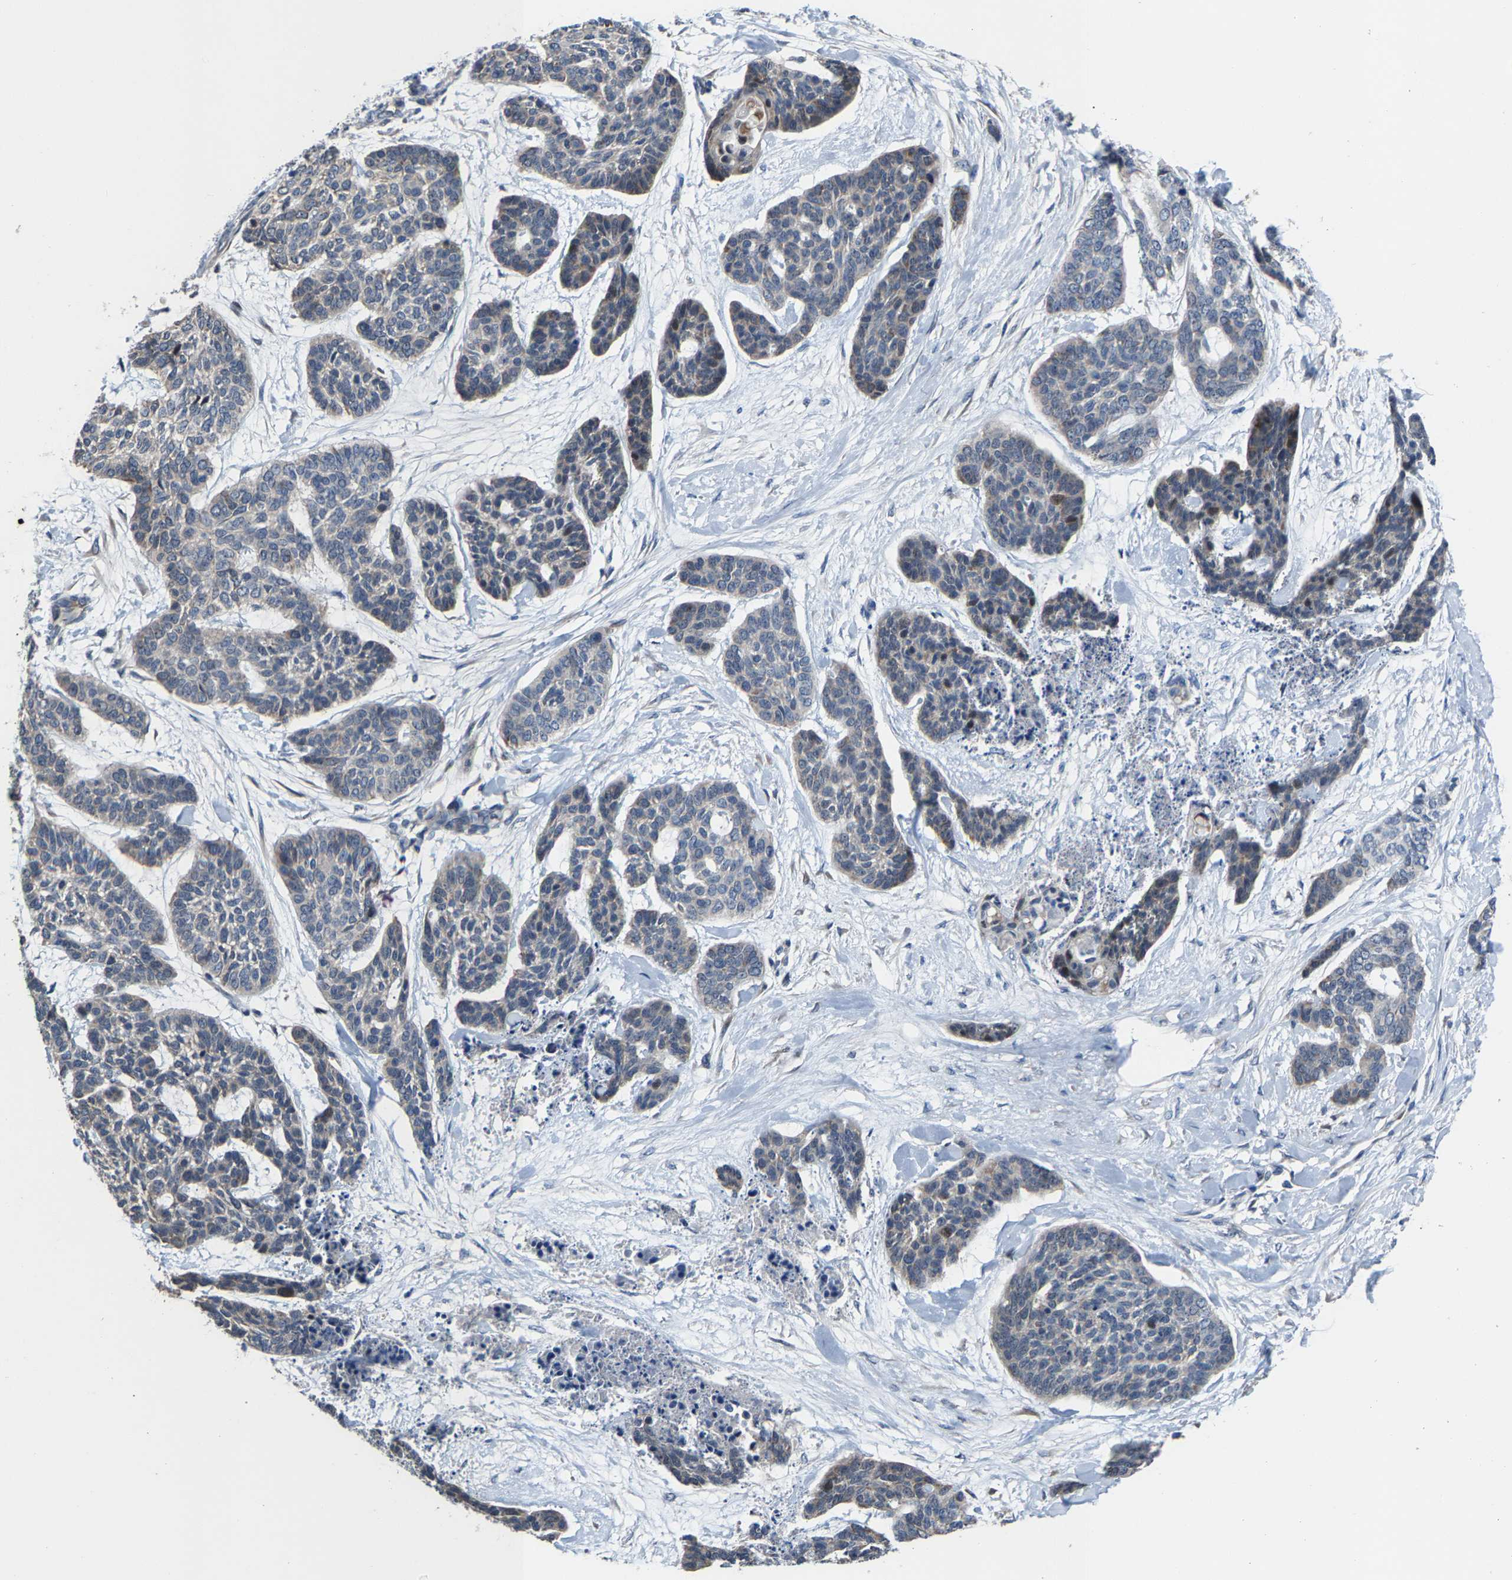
{"staining": {"intensity": "weak", "quantity": "<25%", "location": "cytoplasmic/membranous"}, "tissue": "skin cancer", "cell_type": "Tumor cells", "image_type": "cancer", "snomed": [{"axis": "morphology", "description": "Basal cell carcinoma"}, {"axis": "topography", "description": "Skin"}], "caption": "A high-resolution micrograph shows immunohistochemistry (IHC) staining of skin cancer (basal cell carcinoma), which displays no significant staining in tumor cells.", "gene": "HAUS6", "patient": {"sex": "female", "age": 64}}